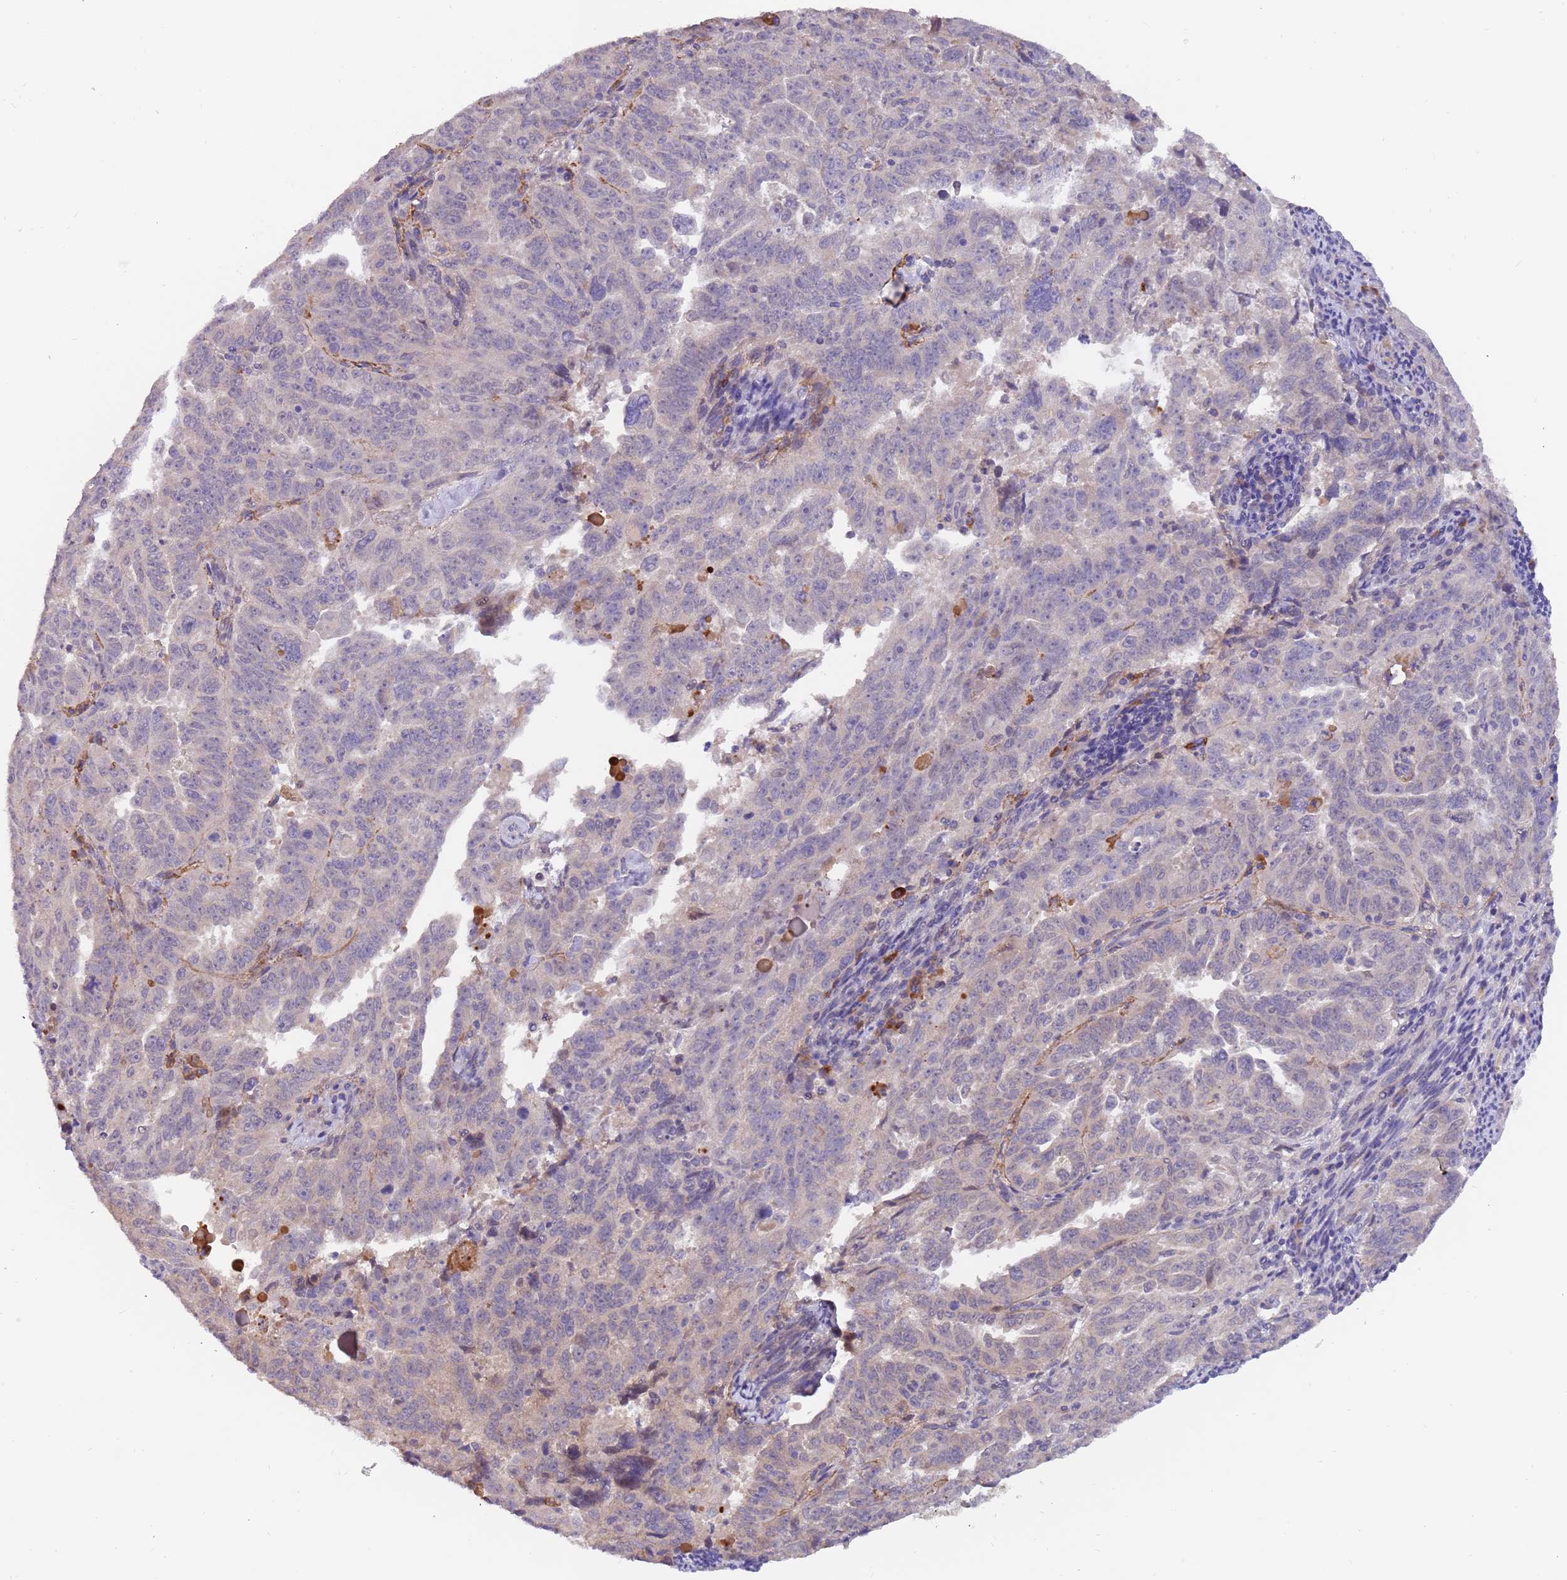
{"staining": {"intensity": "negative", "quantity": "none", "location": "none"}, "tissue": "endometrial cancer", "cell_type": "Tumor cells", "image_type": "cancer", "snomed": [{"axis": "morphology", "description": "Adenocarcinoma, NOS"}, {"axis": "topography", "description": "Endometrium"}], "caption": "Tumor cells are negative for protein expression in human endometrial cancer.", "gene": "ZNF746", "patient": {"sex": "female", "age": 65}}